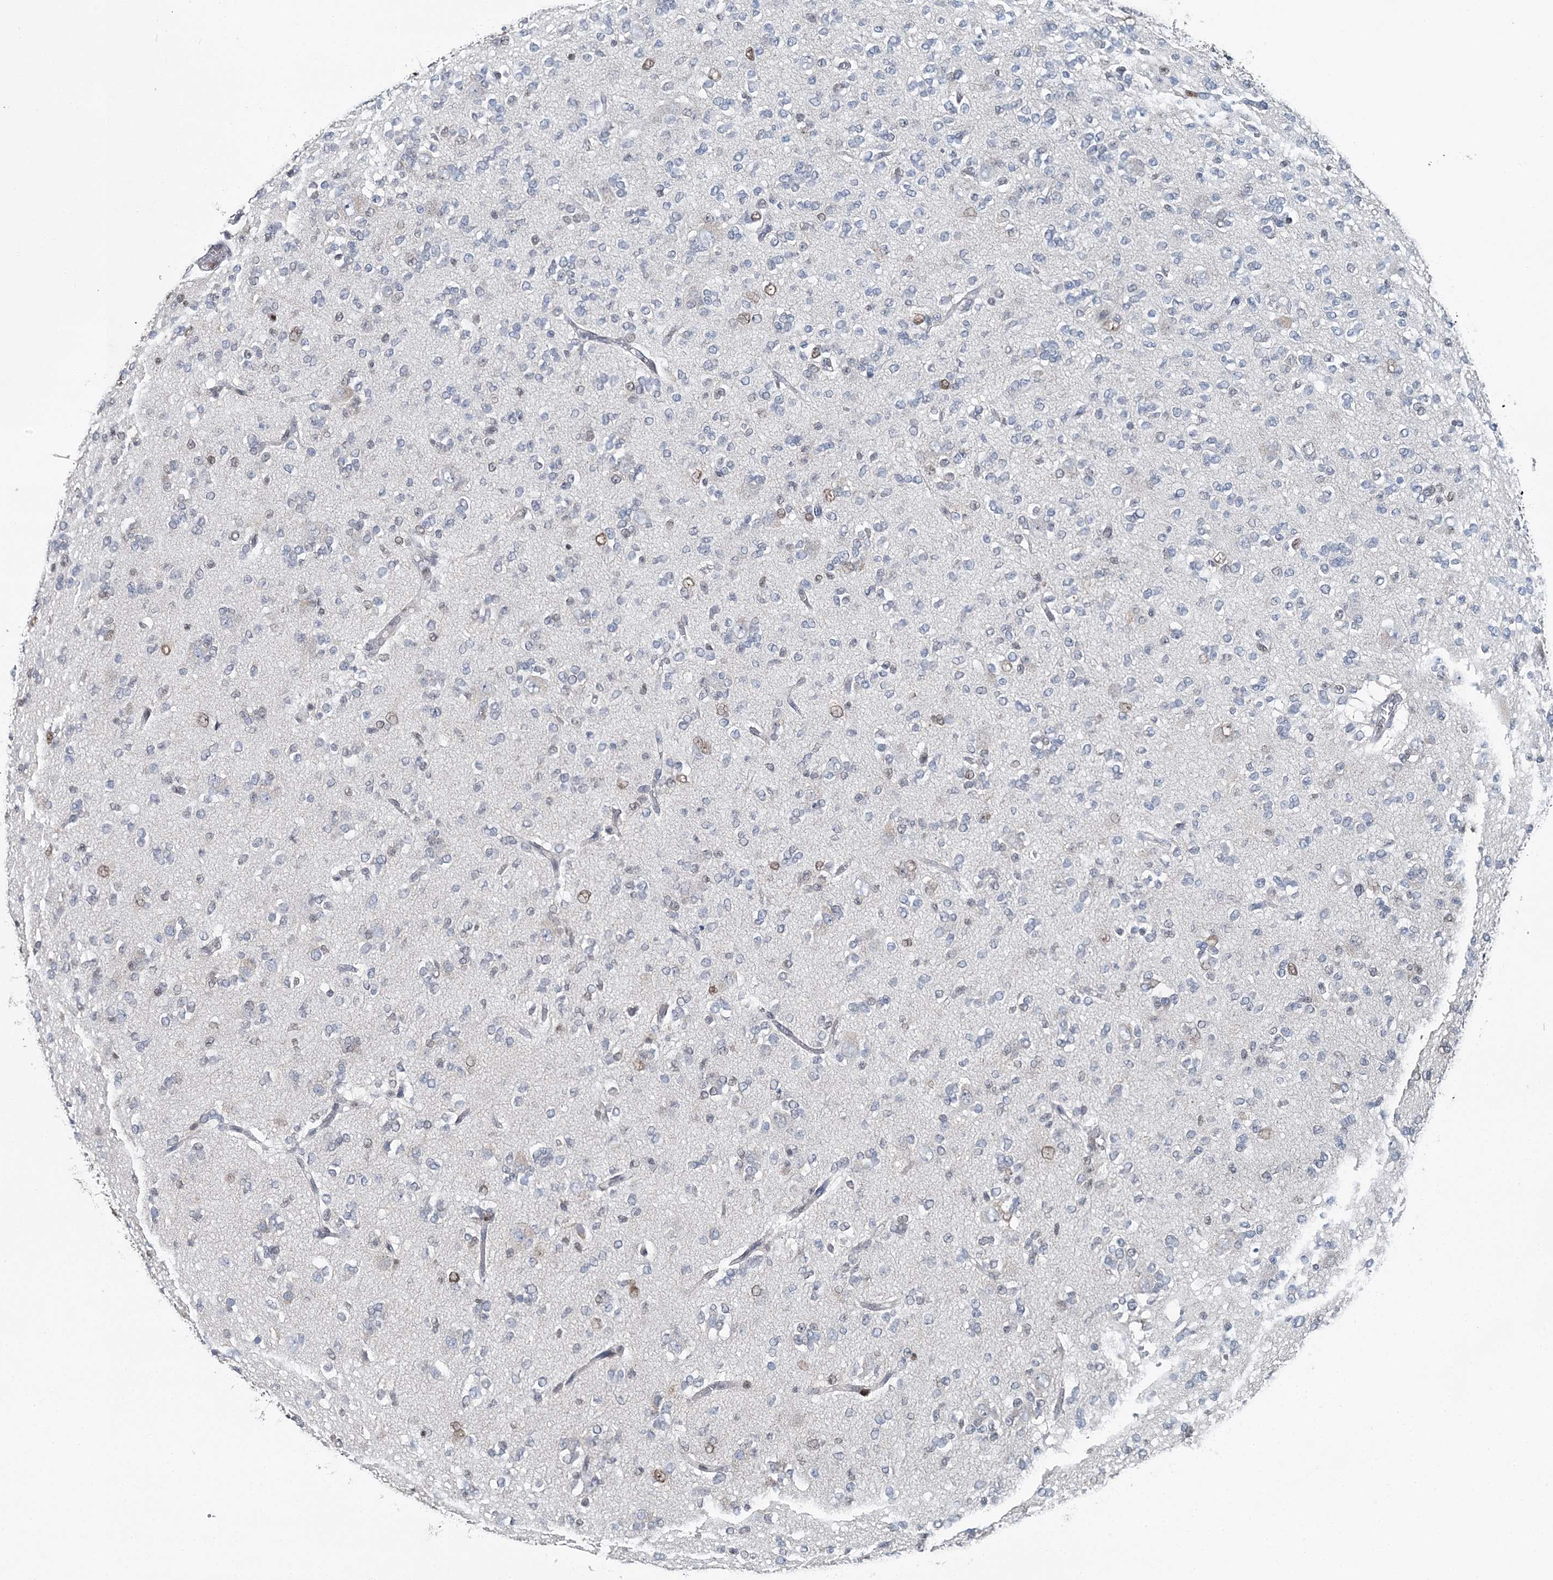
{"staining": {"intensity": "negative", "quantity": "none", "location": "none"}, "tissue": "glioma", "cell_type": "Tumor cells", "image_type": "cancer", "snomed": [{"axis": "morphology", "description": "Glioma, malignant, Low grade"}, {"axis": "topography", "description": "Brain"}], "caption": "A micrograph of malignant low-grade glioma stained for a protein demonstrates no brown staining in tumor cells.", "gene": "HAT1", "patient": {"sex": "male", "age": 38}}